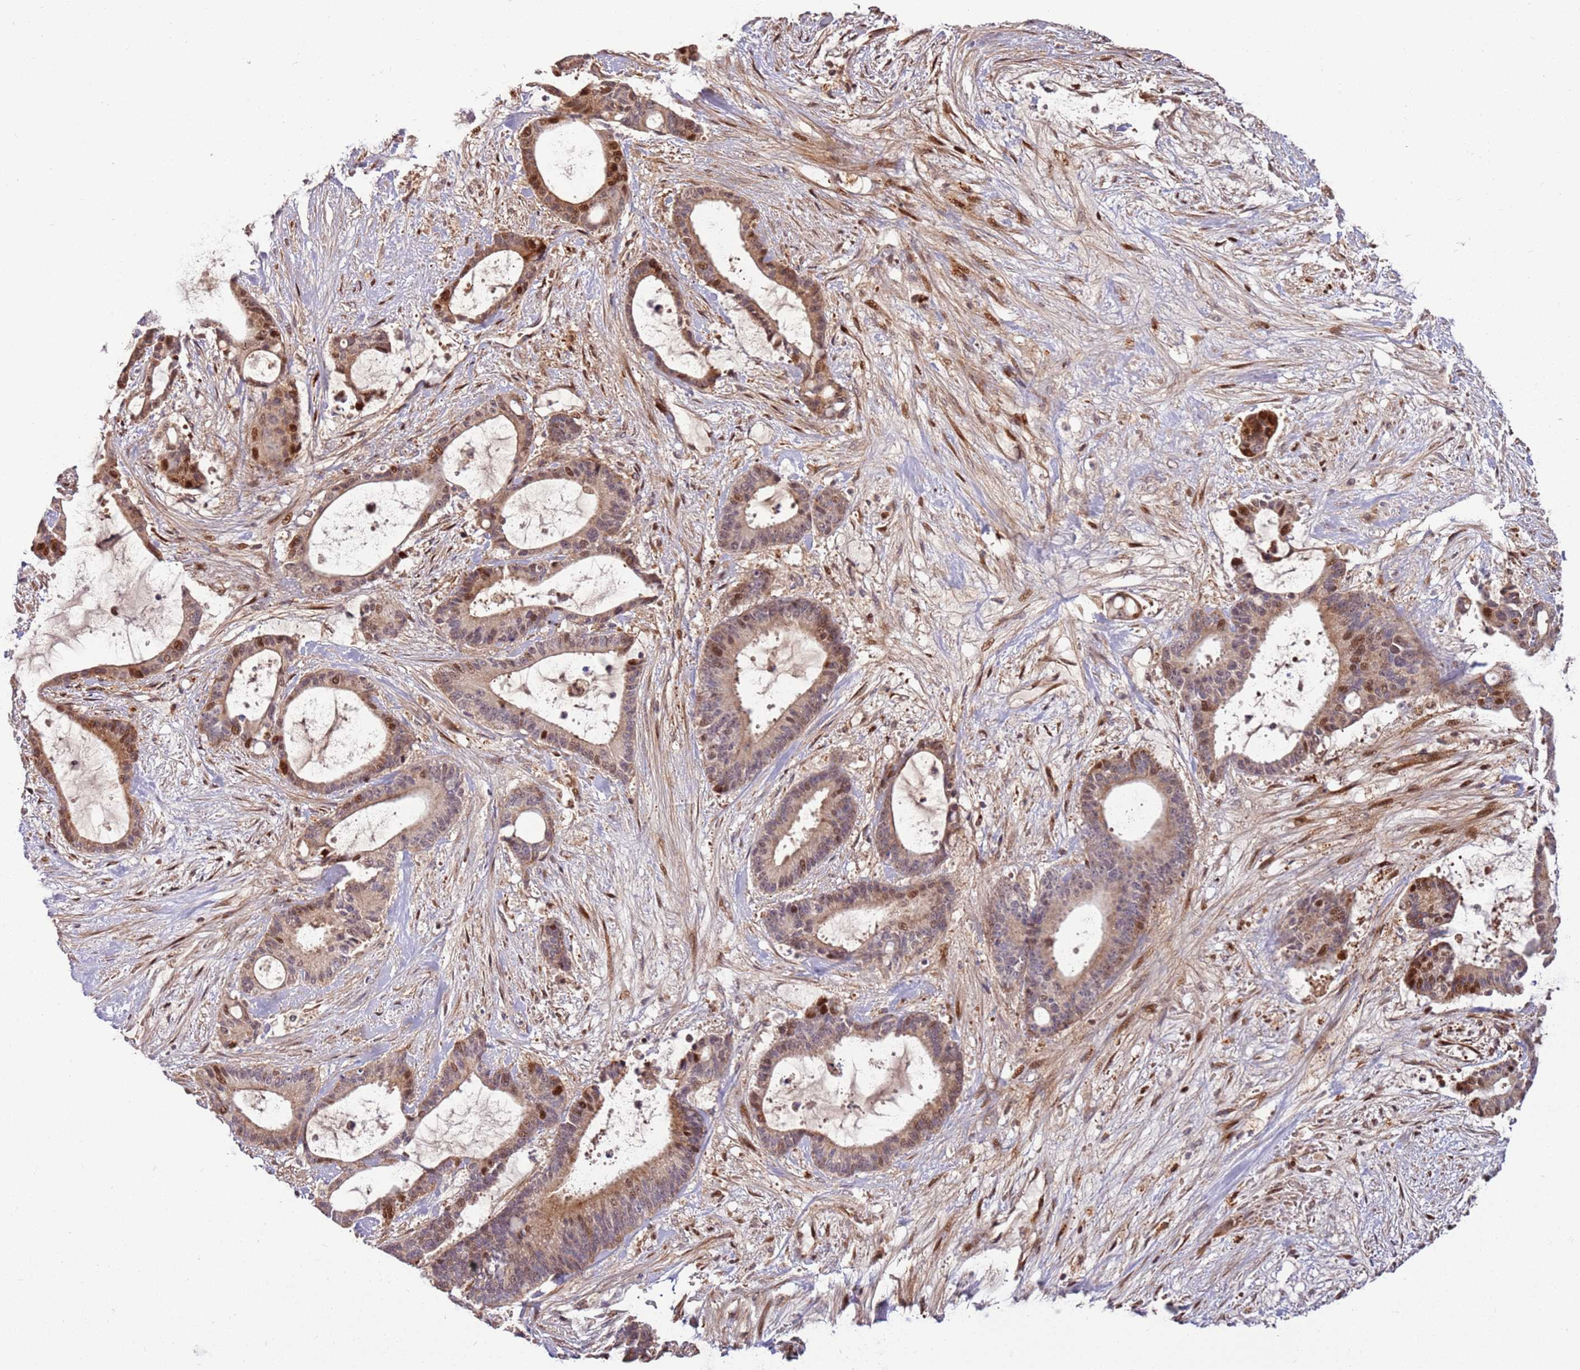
{"staining": {"intensity": "moderate", "quantity": "<25%", "location": "cytoplasmic/membranous,nuclear"}, "tissue": "liver cancer", "cell_type": "Tumor cells", "image_type": "cancer", "snomed": [{"axis": "morphology", "description": "Normal tissue, NOS"}, {"axis": "morphology", "description": "Cholangiocarcinoma"}, {"axis": "topography", "description": "Liver"}, {"axis": "topography", "description": "Peripheral nerve tissue"}], "caption": "Immunohistochemical staining of human cholangiocarcinoma (liver) displays moderate cytoplasmic/membranous and nuclear protein positivity in about <25% of tumor cells.", "gene": "RHBDL1", "patient": {"sex": "female", "age": 73}}